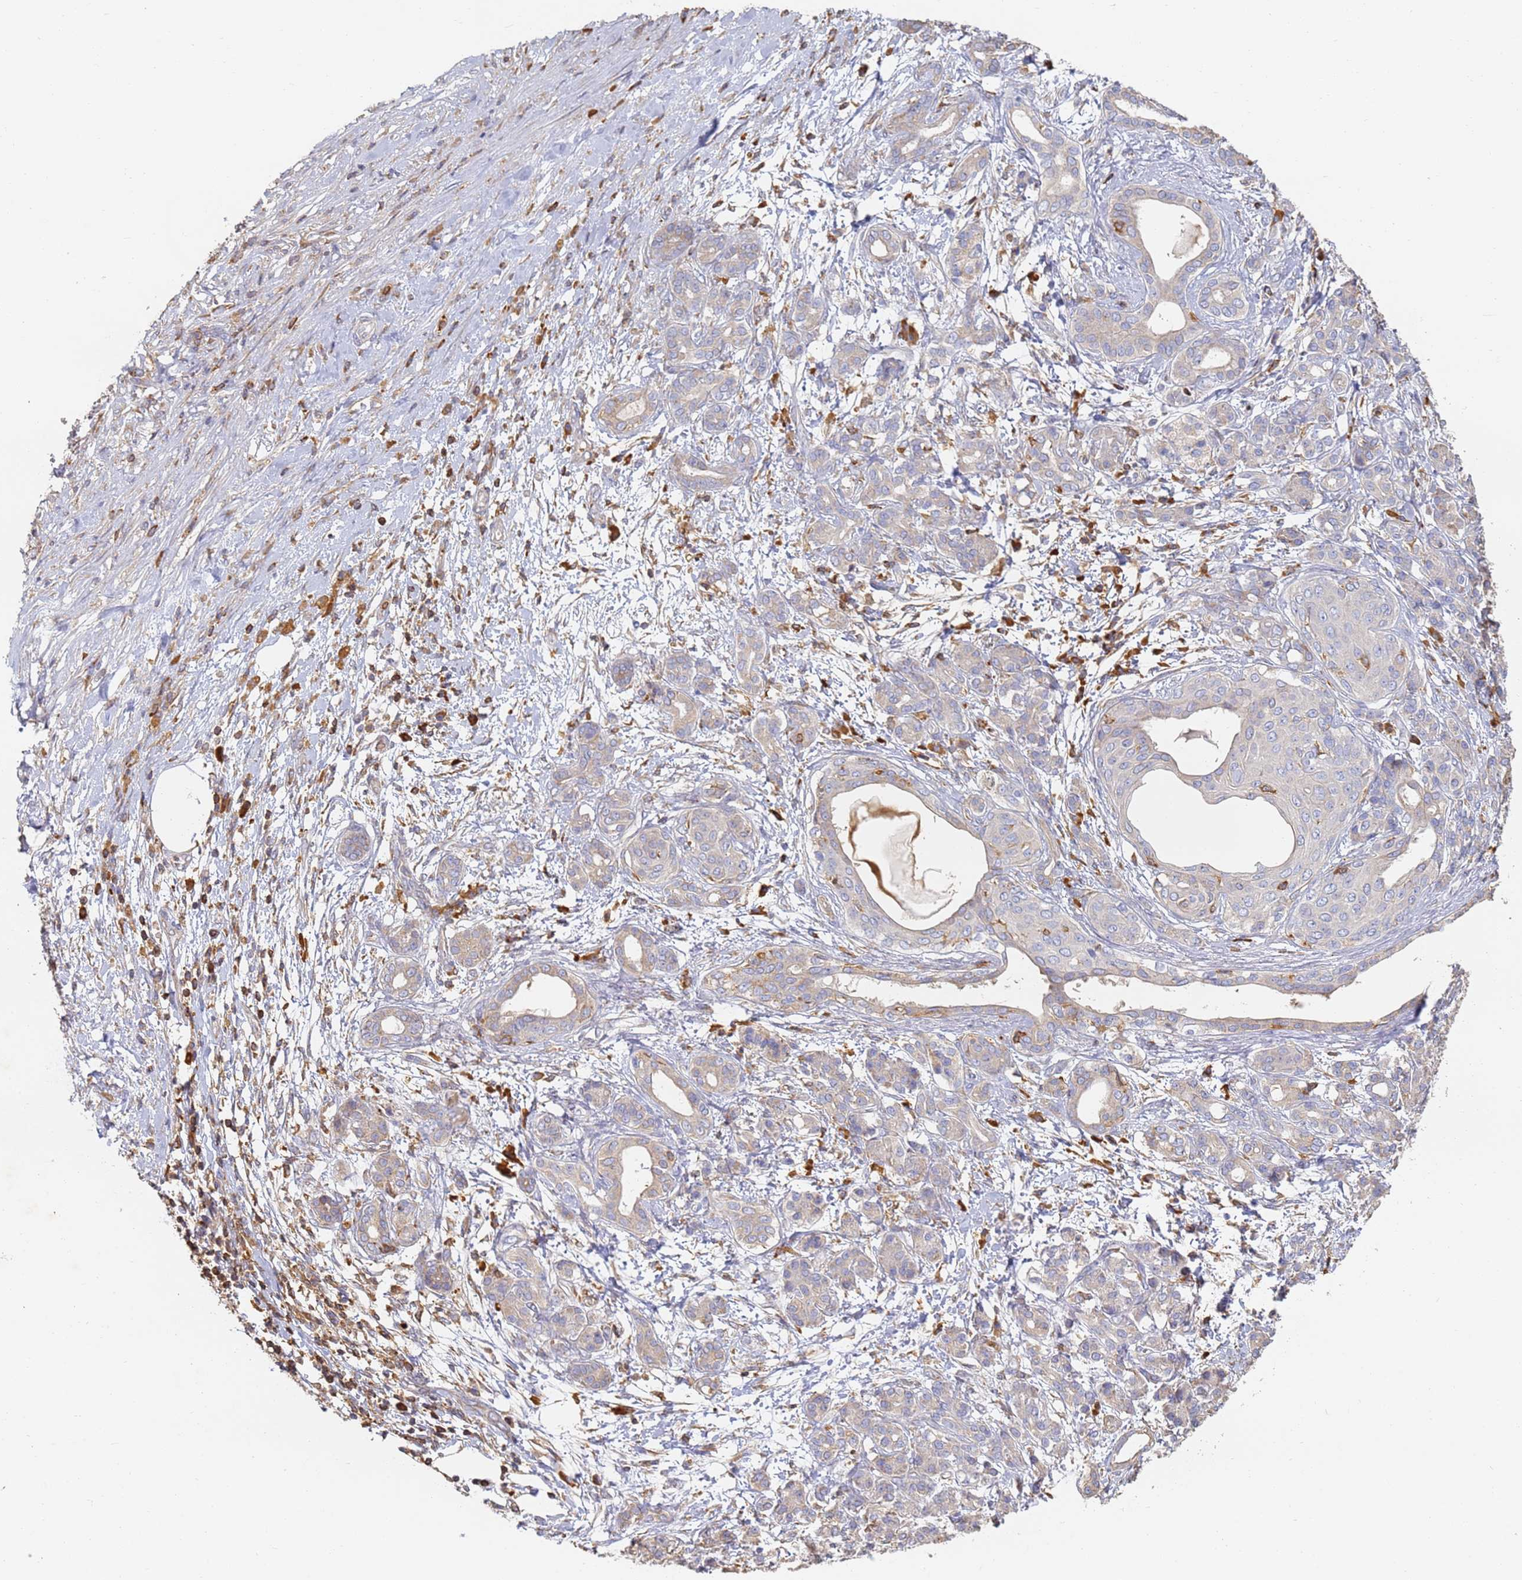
{"staining": {"intensity": "negative", "quantity": "none", "location": "none"}, "tissue": "pancreatic cancer", "cell_type": "Tumor cells", "image_type": "cancer", "snomed": [{"axis": "morphology", "description": "Adenocarcinoma, NOS"}, {"axis": "topography", "description": "Pancreas"}], "caption": "Immunohistochemistry (IHC) of human pancreatic cancer (adenocarcinoma) shows no positivity in tumor cells.", "gene": "BIN2", "patient": {"sex": "female", "age": 55}}